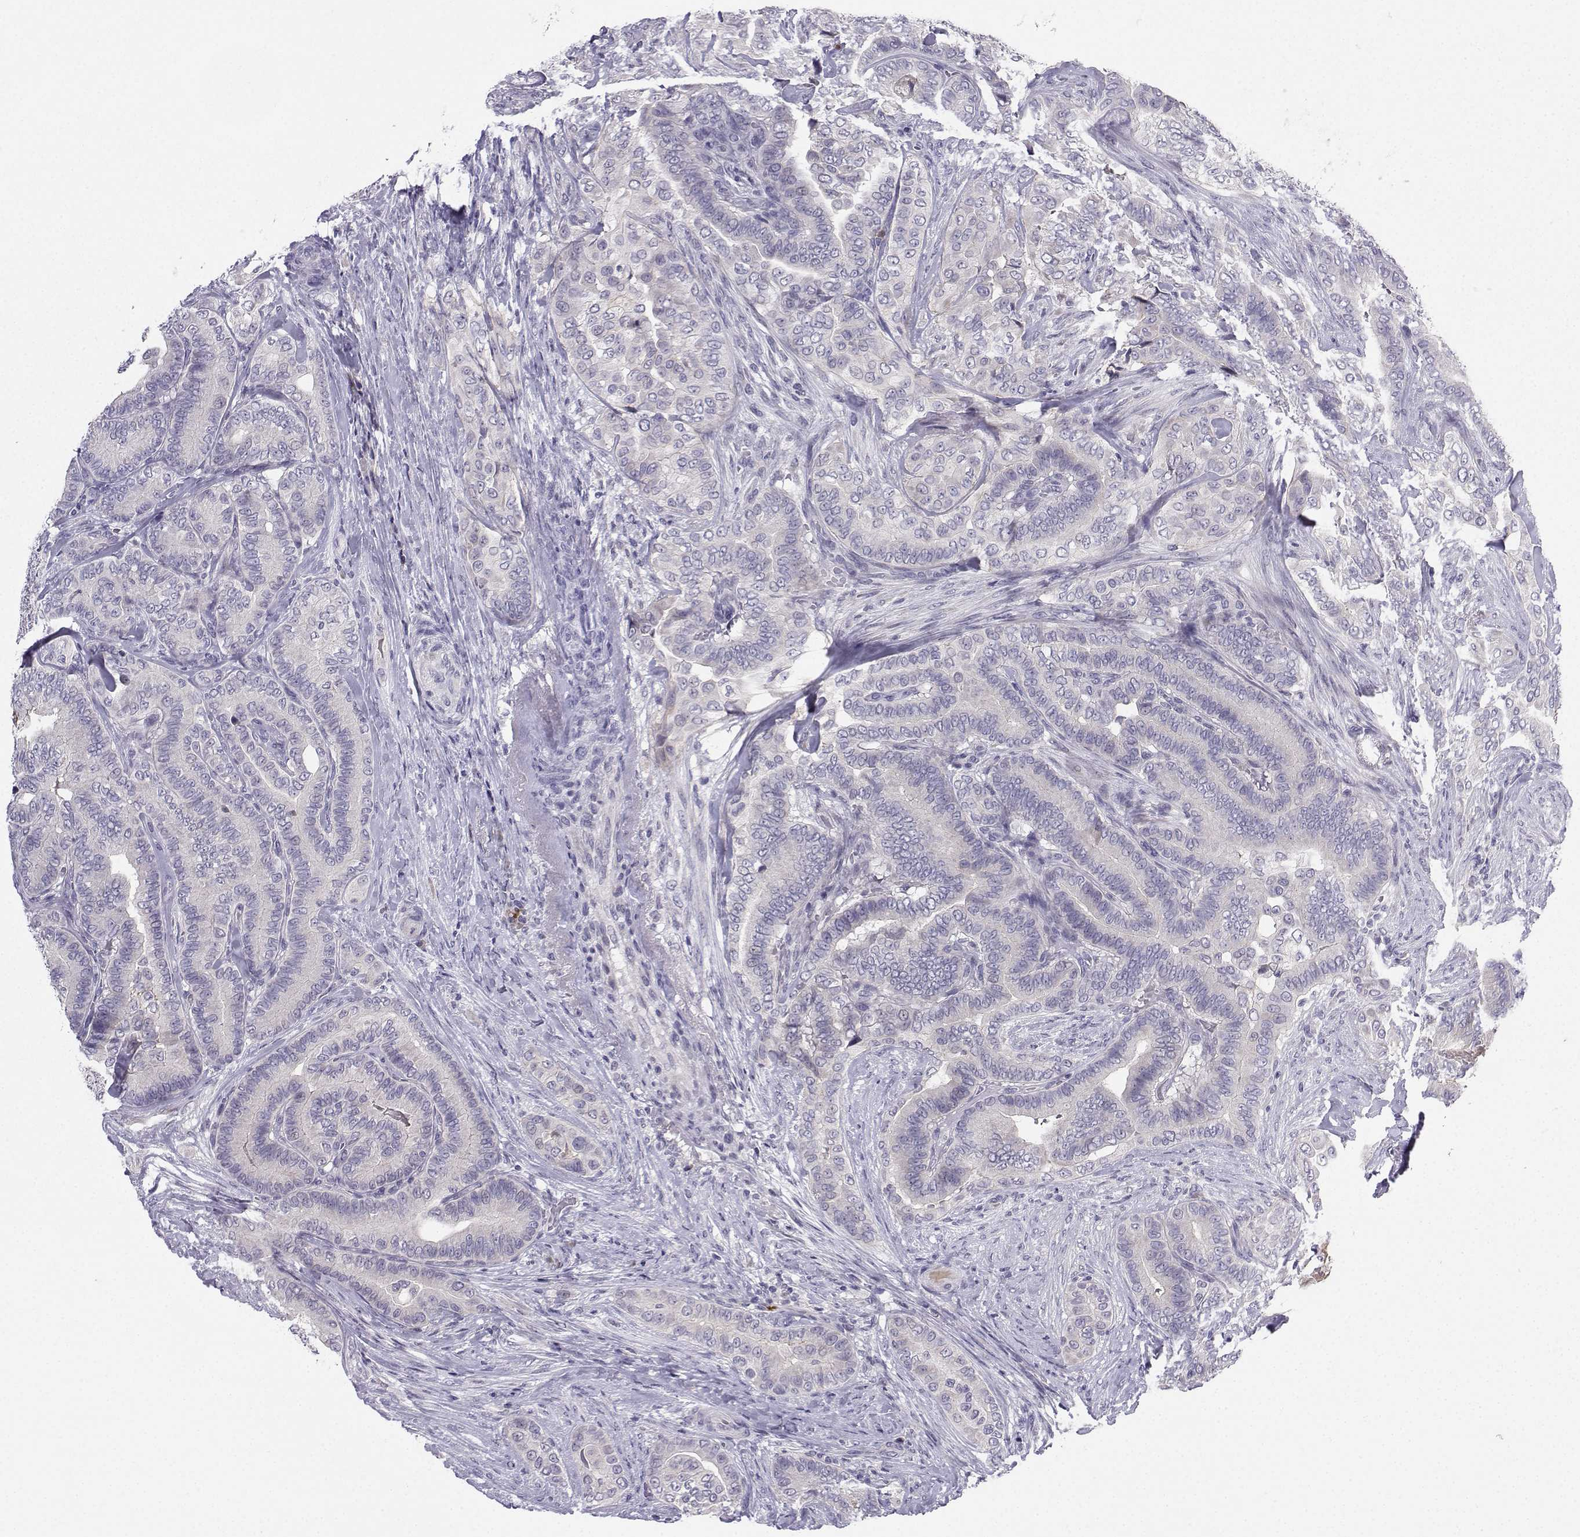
{"staining": {"intensity": "negative", "quantity": "none", "location": "none"}, "tissue": "thyroid cancer", "cell_type": "Tumor cells", "image_type": "cancer", "snomed": [{"axis": "morphology", "description": "Papillary adenocarcinoma, NOS"}, {"axis": "topography", "description": "Thyroid gland"}], "caption": "IHC of human thyroid cancer (papillary adenocarcinoma) exhibits no positivity in tumor cells.", "gene": "CALY", "patient": {"sex": "male", "age": 61}}